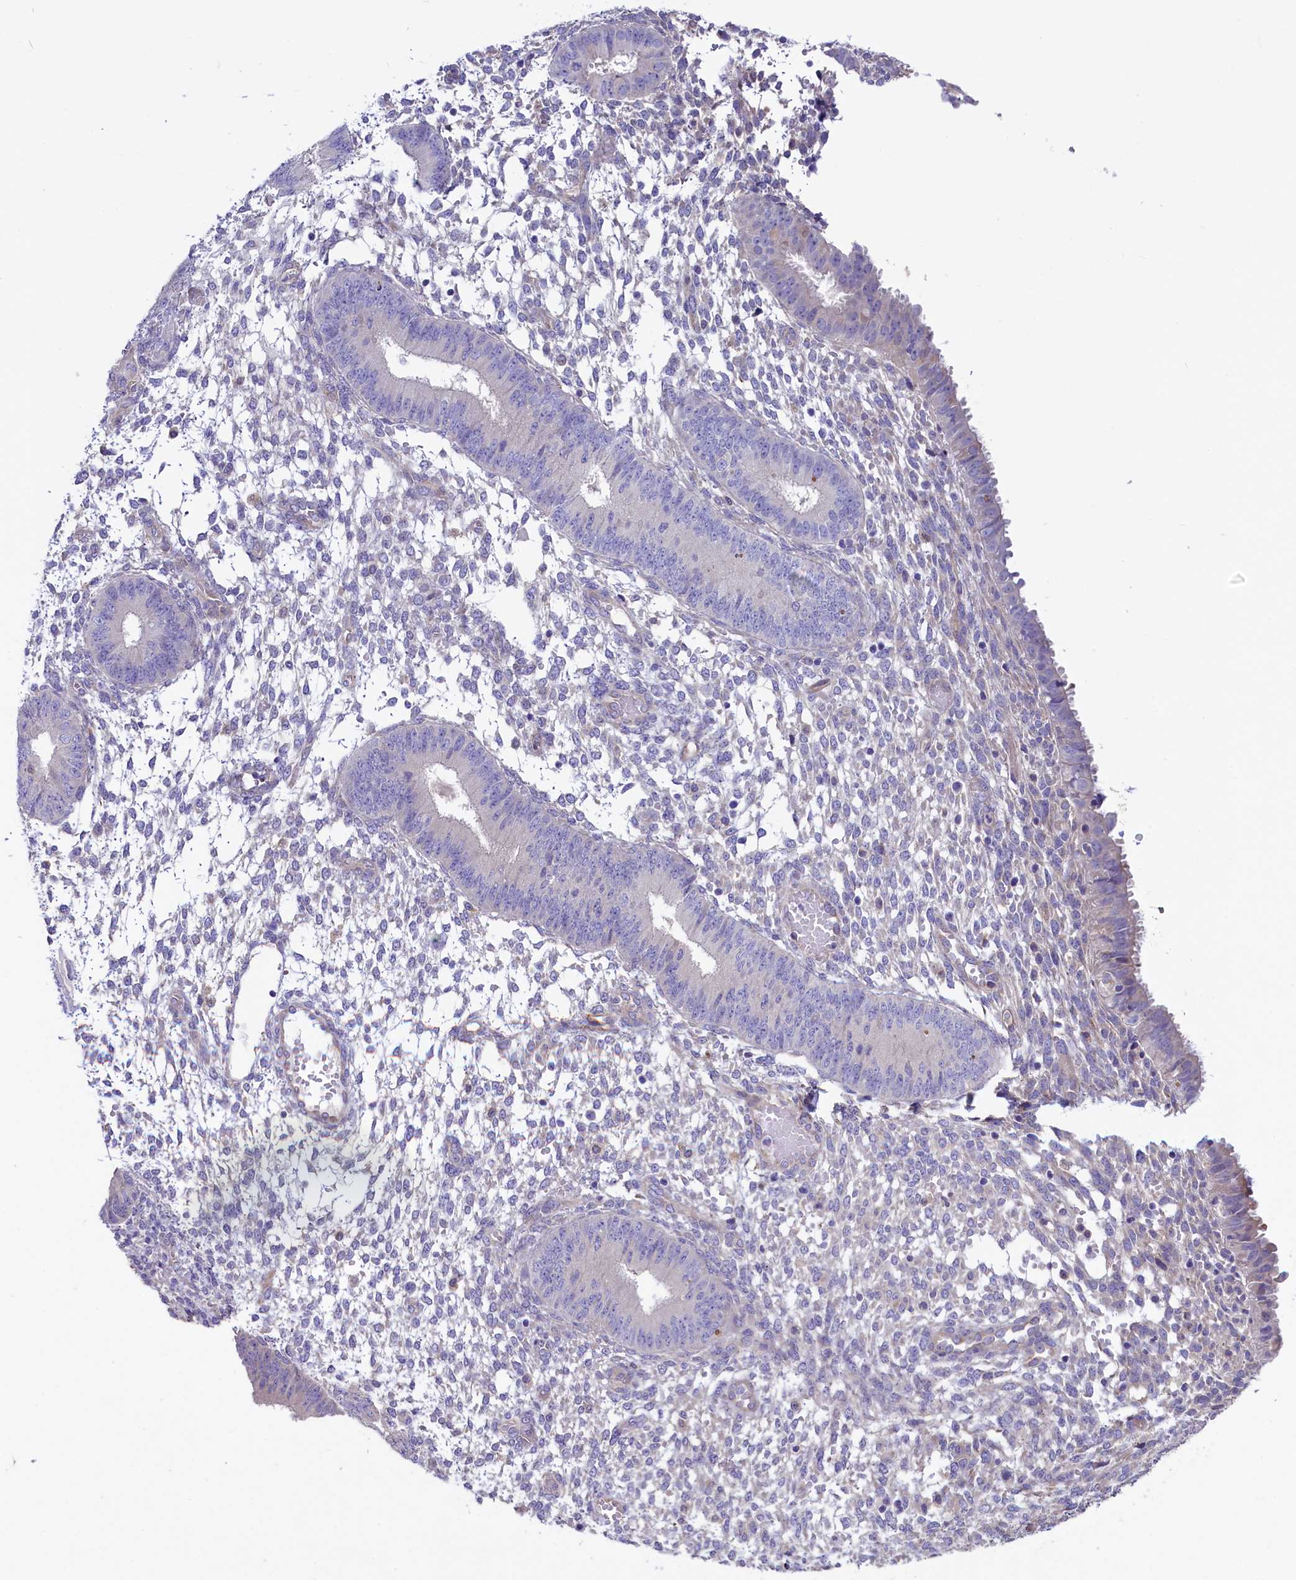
{"staining": {"intensity": "negative", "quantity": "none", "location": "none"}, "tissue": "endometrium", "cell_type": "Cells in endometrial stroma", "image_type": "normal", "snomed": [{"axis": "morphology", "description": "Normal tissue, NOS"}, {"axis": "topography", "description": "Endometrium"}], "caption": "Endometrium was stained to show a protein in brown. There is no significant expression in cells in endometrial stroma. (Immunohistochemistry (ihc), brightfield microscopy, high magnification).", "gene": "GPR108", "patient": {"sex": "female", "age": 49}}